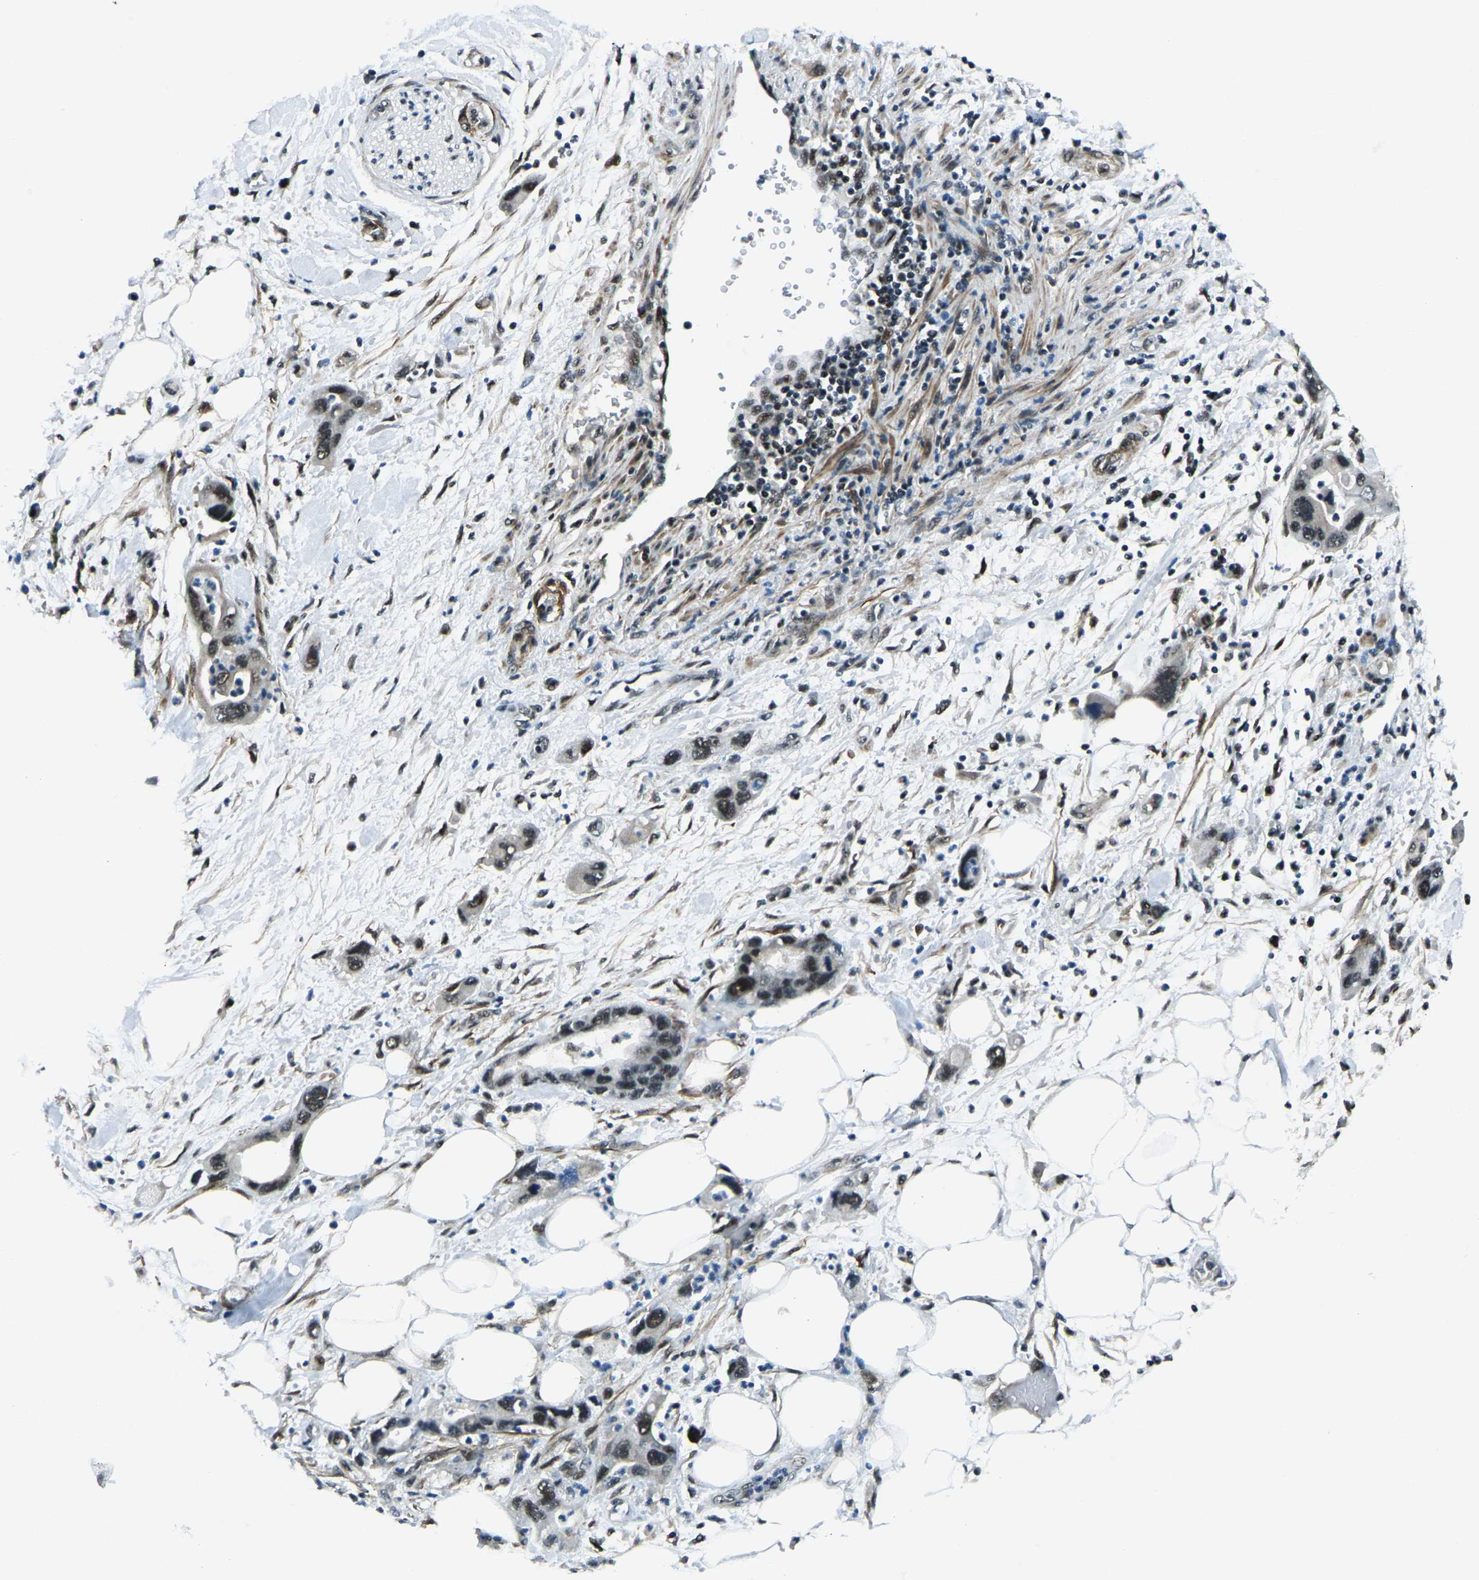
{"staining": {"intensity": "moderate", "quantity": "25%-75%", "location": "nuclear"}, "tissue": "pancreatic cancer", "cell_type": "Tumor cells", "image_type": "cancer", "snomed": [{"axis": "morphology", "description": "Normal tissue, NOS"}, {"axis": "morphology", "description": "Adenocarcinoma, NOS"}, {"axis": "topography", "description": "Pancreas"}], "caption": "A medium amount of moderate nuclear staining is present in about 25%-75% of tumor cells in adenocarcinoma (pancreatic) tissue.", "gene": "PRCC", "patient": {"sex": "female", "age": 71}}